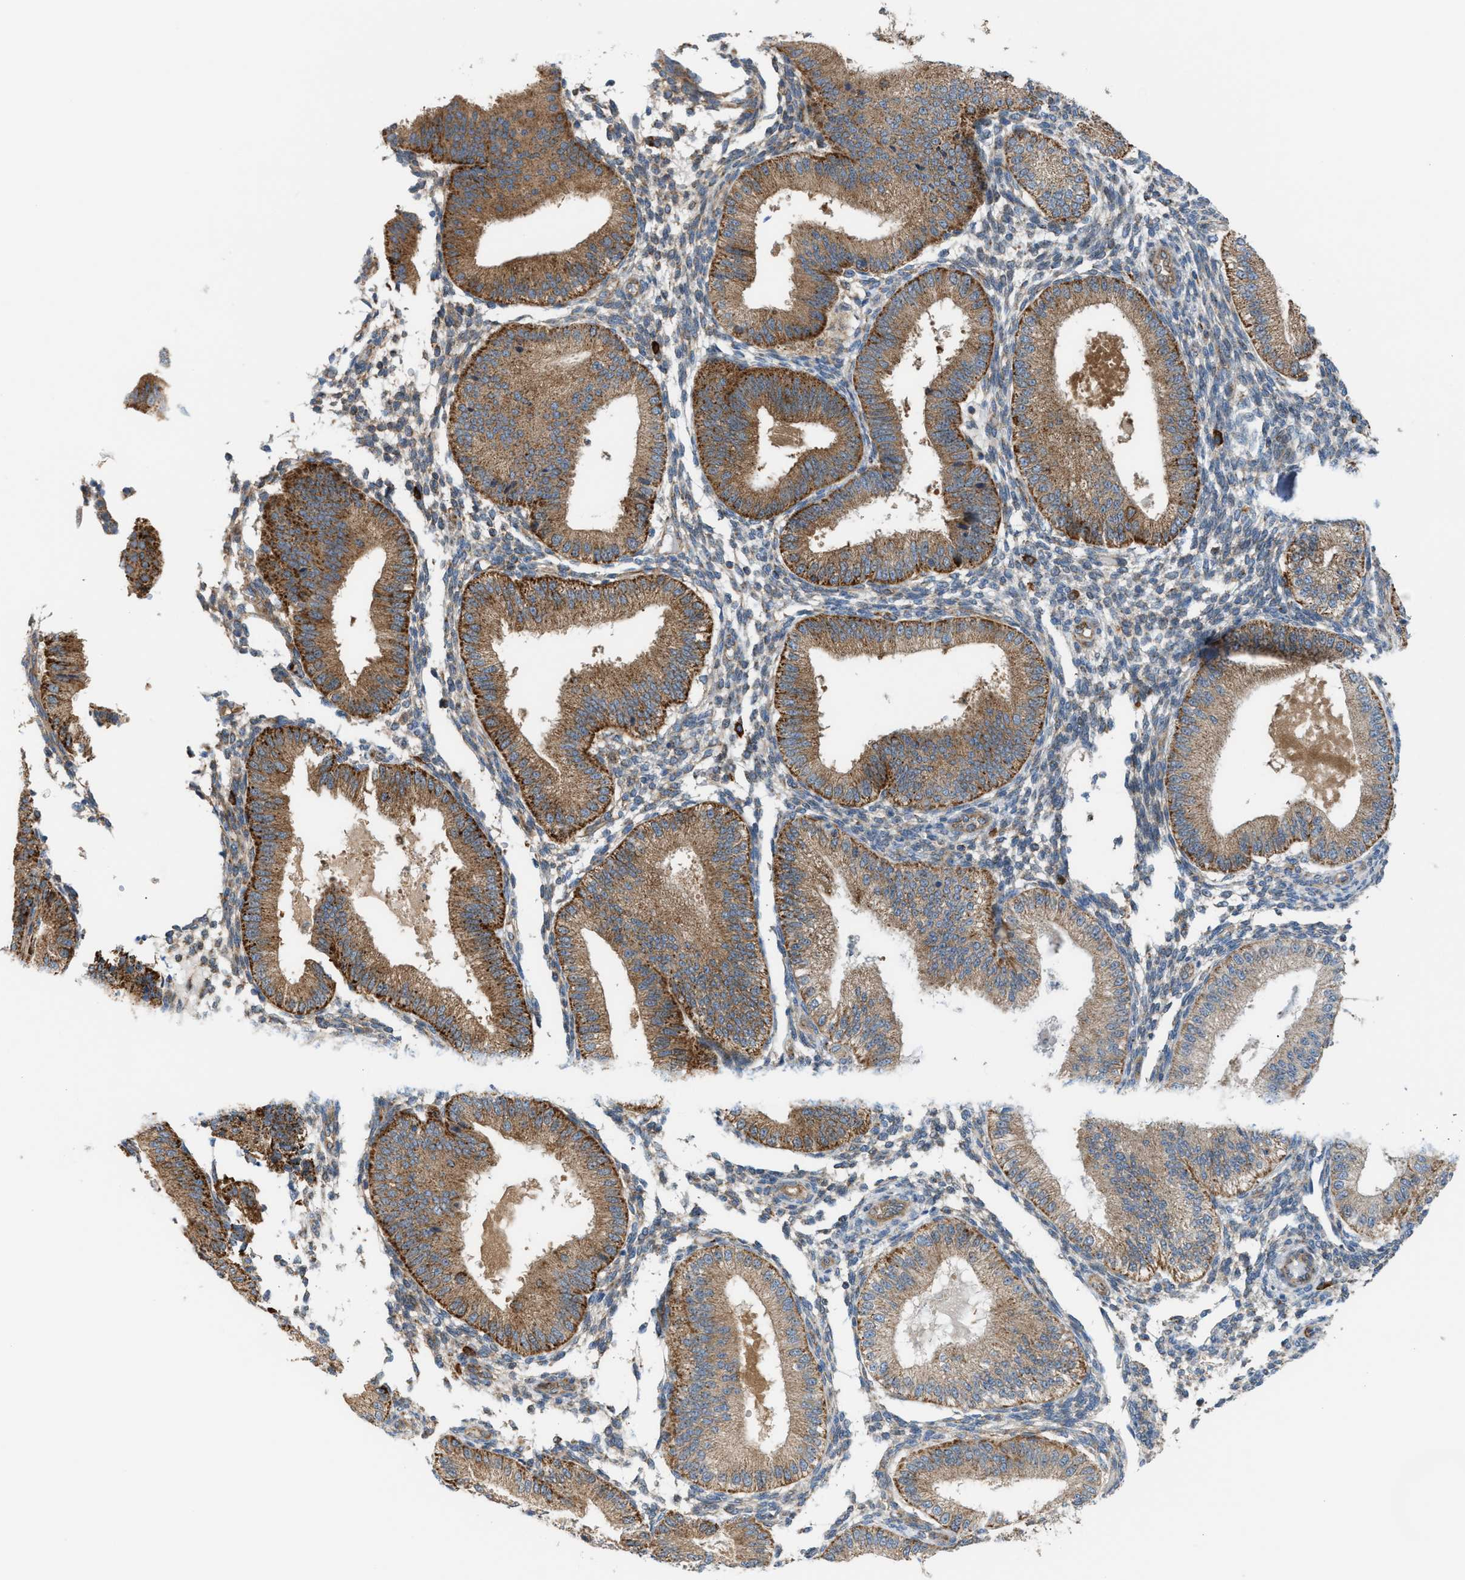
{"staining": {"intensity": "weak", "quantity": "25%-75%", "location": "cytoplasmic/membranous"}, "tissue": "endometrium", "cell_type": "Cells in endometrial stroma", "image_type": "normal", "snomed": [{"axis": "morphology", "description": "Normal tissue, NOS"}, {"axis": "topography", "description": "Endometrium"}], "caption": "IHC of unremarkable human endometrium shows low levels of weak cytoplasmic/membranous positivity in about 25%-75% of cells in endometrial stroma.", "gene": "PDCL", "patient": {"sex": "female", "age": 39}}